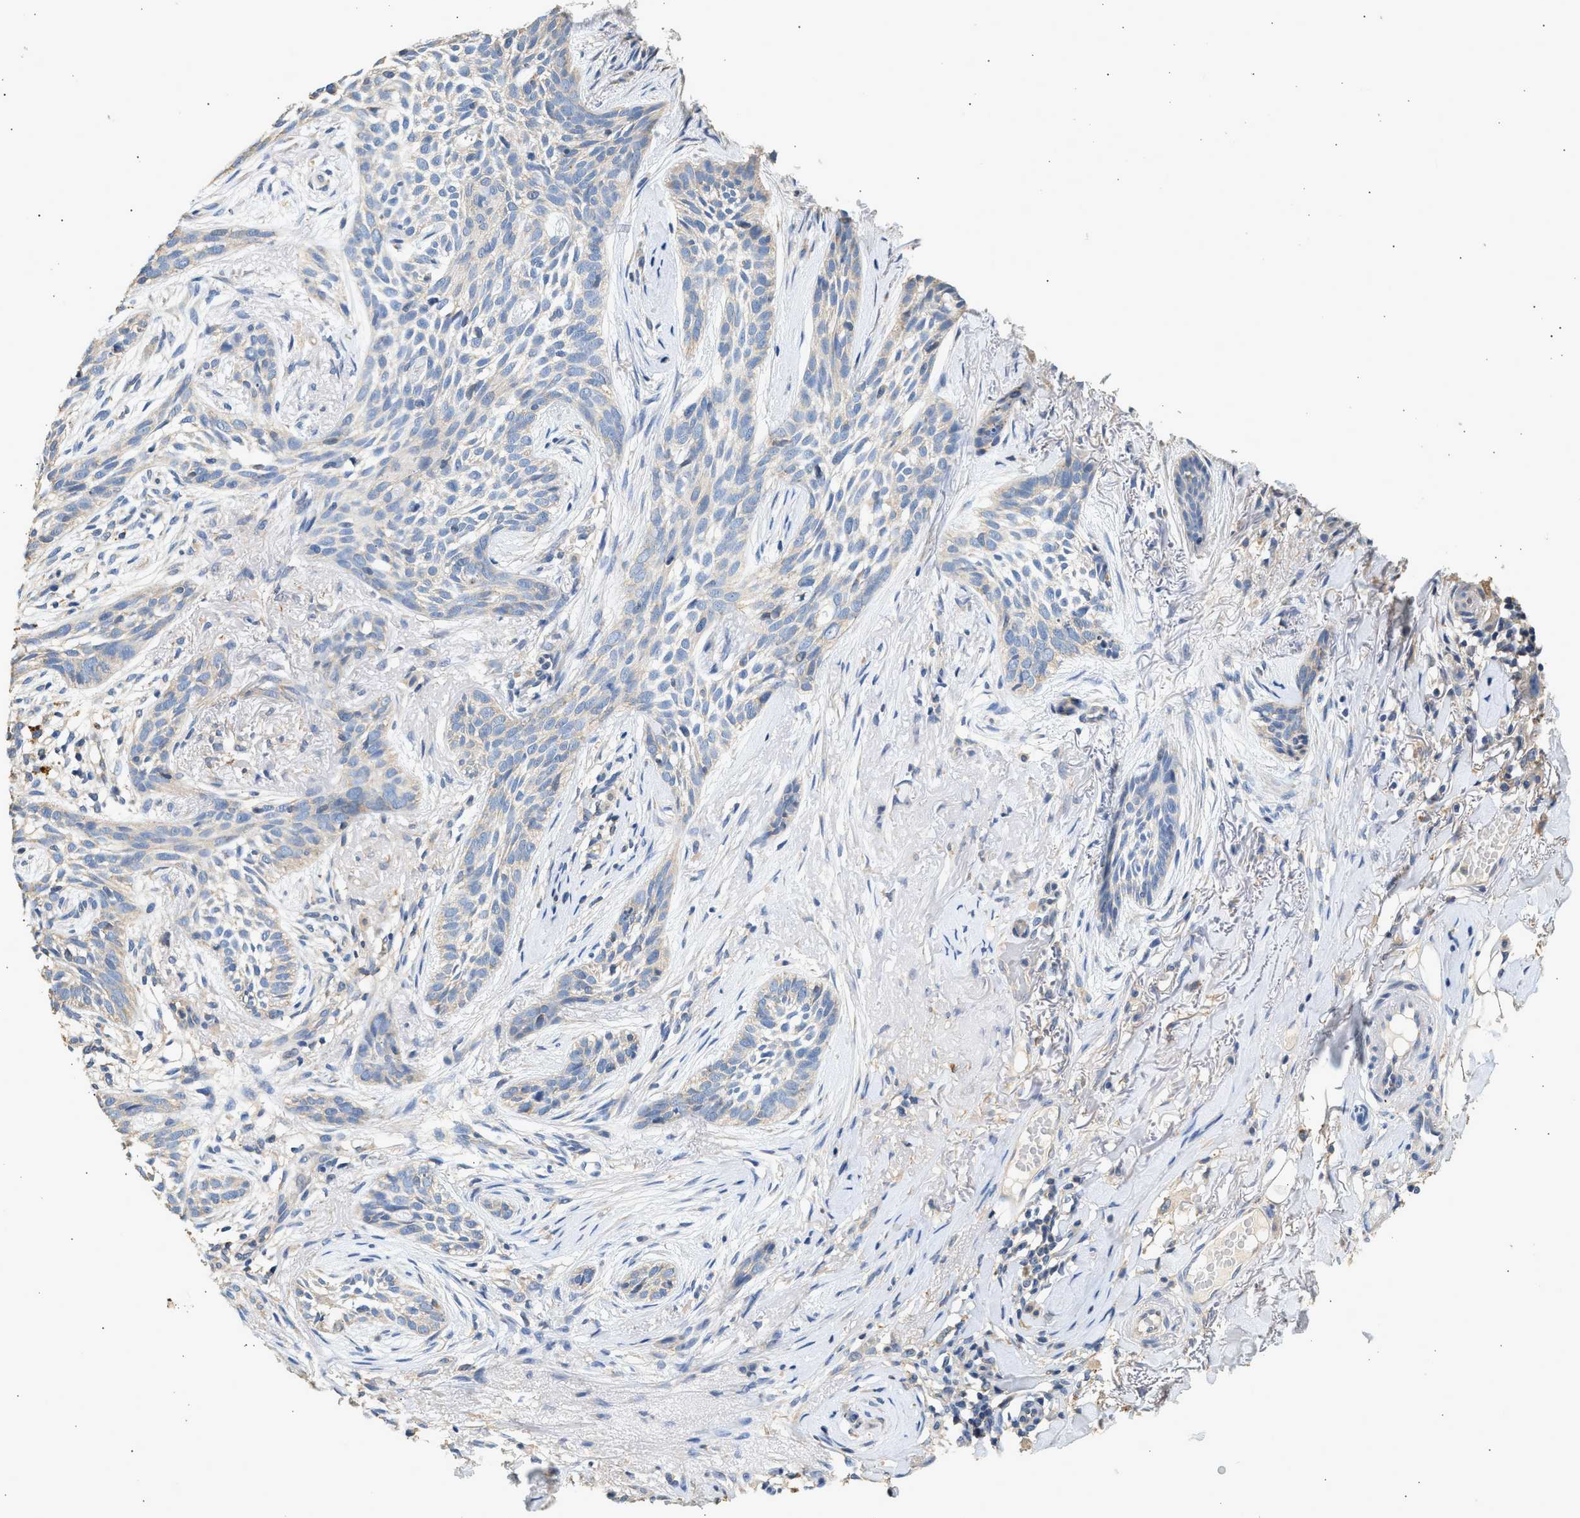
{"staining": {"intensity": "negative", "quantity": "none", "location": "none"}, "tissue": "skin cancer", "cell_type": "Tumor cells", "image_type": "cancer", "snomed": [{"axis": "morphology", "description": "Basal cell carcinoma"}, {"axis": "topography", "description": "Skin"}], "caption": "Tumor cells show no significant positivity in basal cell carcinoma (skin). Nuclei are stained in blue.", "gene": "WDR31", "patient": {"sex": "female", "age": 88}}